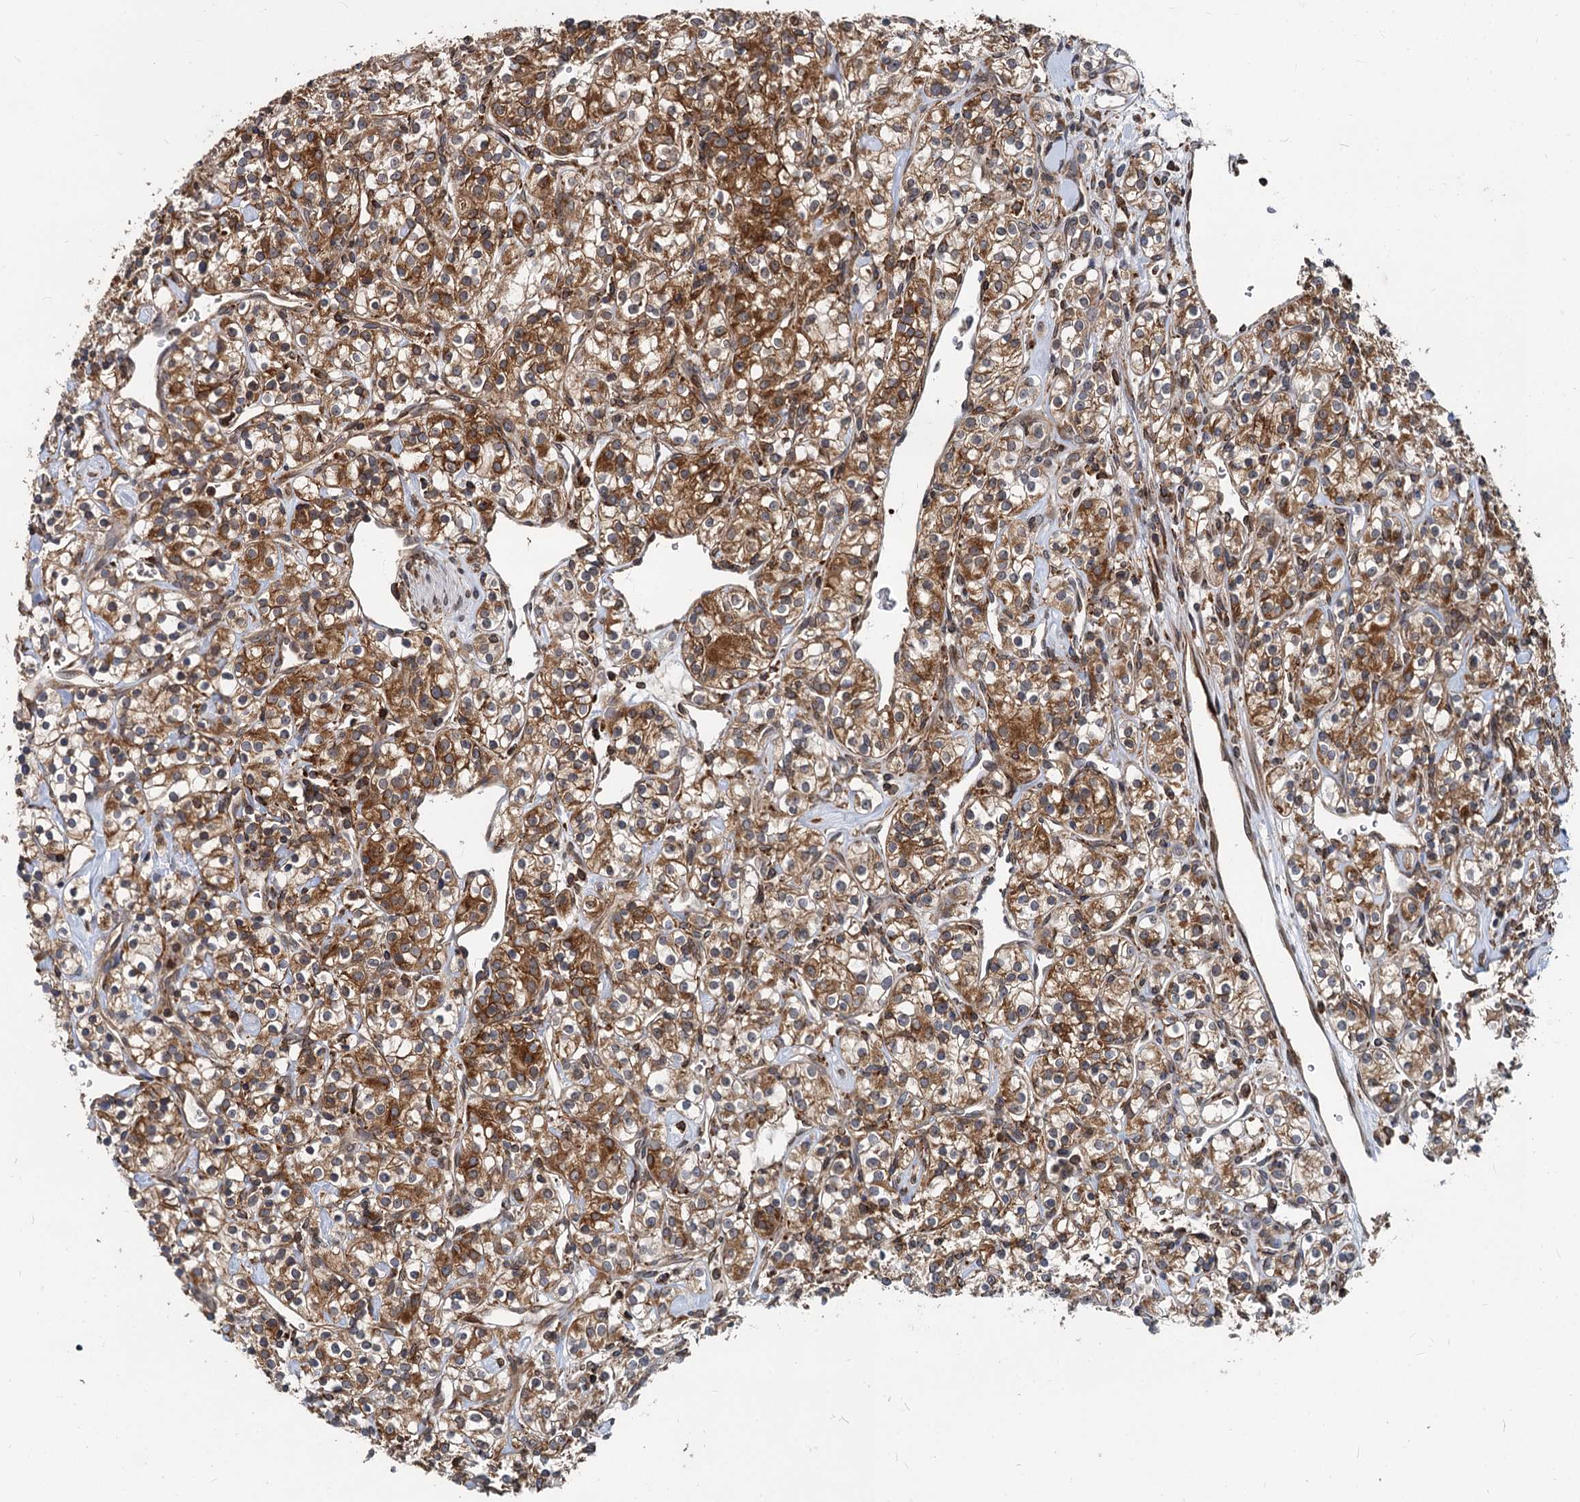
{"staining": {"intensity": "moderate", "quantity": ">75%", "location": "cytoplasmic/membranous"}, "tissue": "renal cancer", "cell_type": "Tumor cells", "image_type": "cancer", "snomed": [{"axis": "morphology", "description": "Adenocarcinoma, NOS"}, {"axis": "topography", "description": "Kidney"}], "caption": "Immunohistochemistry image of neoplastic tissue: adenocarcinoma (renal) stained using immunohistochemistry displays medium levels of moderate protein expression localized specifically in the cytoplasmic/membranous of tumor cells, appearing as a cytoplasmic/membranous brown color.", "gene": "STIM1", "patient": {"sex": "male", "age": 77}}